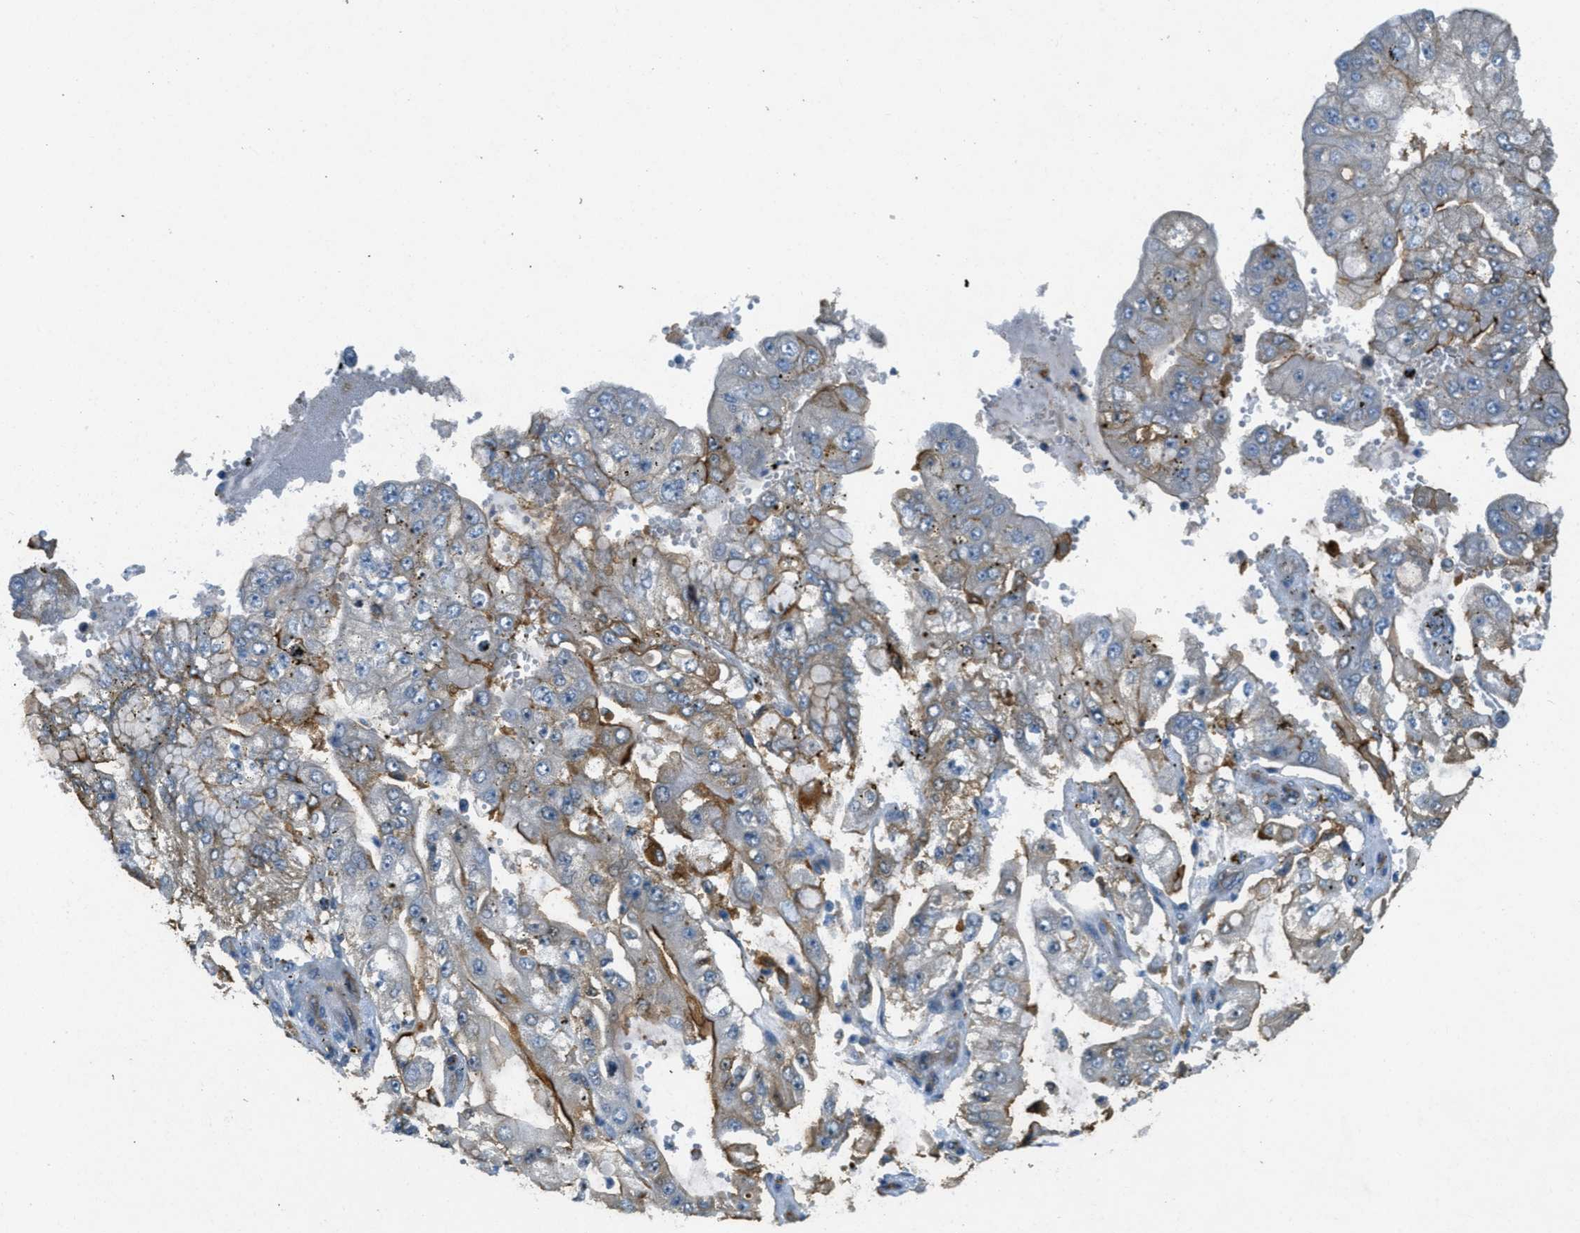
{"staining": {"intensity": "moderate", "quantity": "<25%", "location": "cytoplasmic/membranous"}, "tissue": "stomach cancer", "cell_type": "Tumor cells", "image_type": "cancer", "snomed": [{"axis": "morphology", "description": "Adenocarcinoma, NOS"}, {"axis": "topography", "description": "Stomach"}], "caption": "Brown immunohistochemical staining in human stomach cancer demonstrates moderate cytoplasmic/membranous staining in approximately <25% of tumor cells.", "gene": "OSMR", "patient": {"sex": "male", "age": 76}}